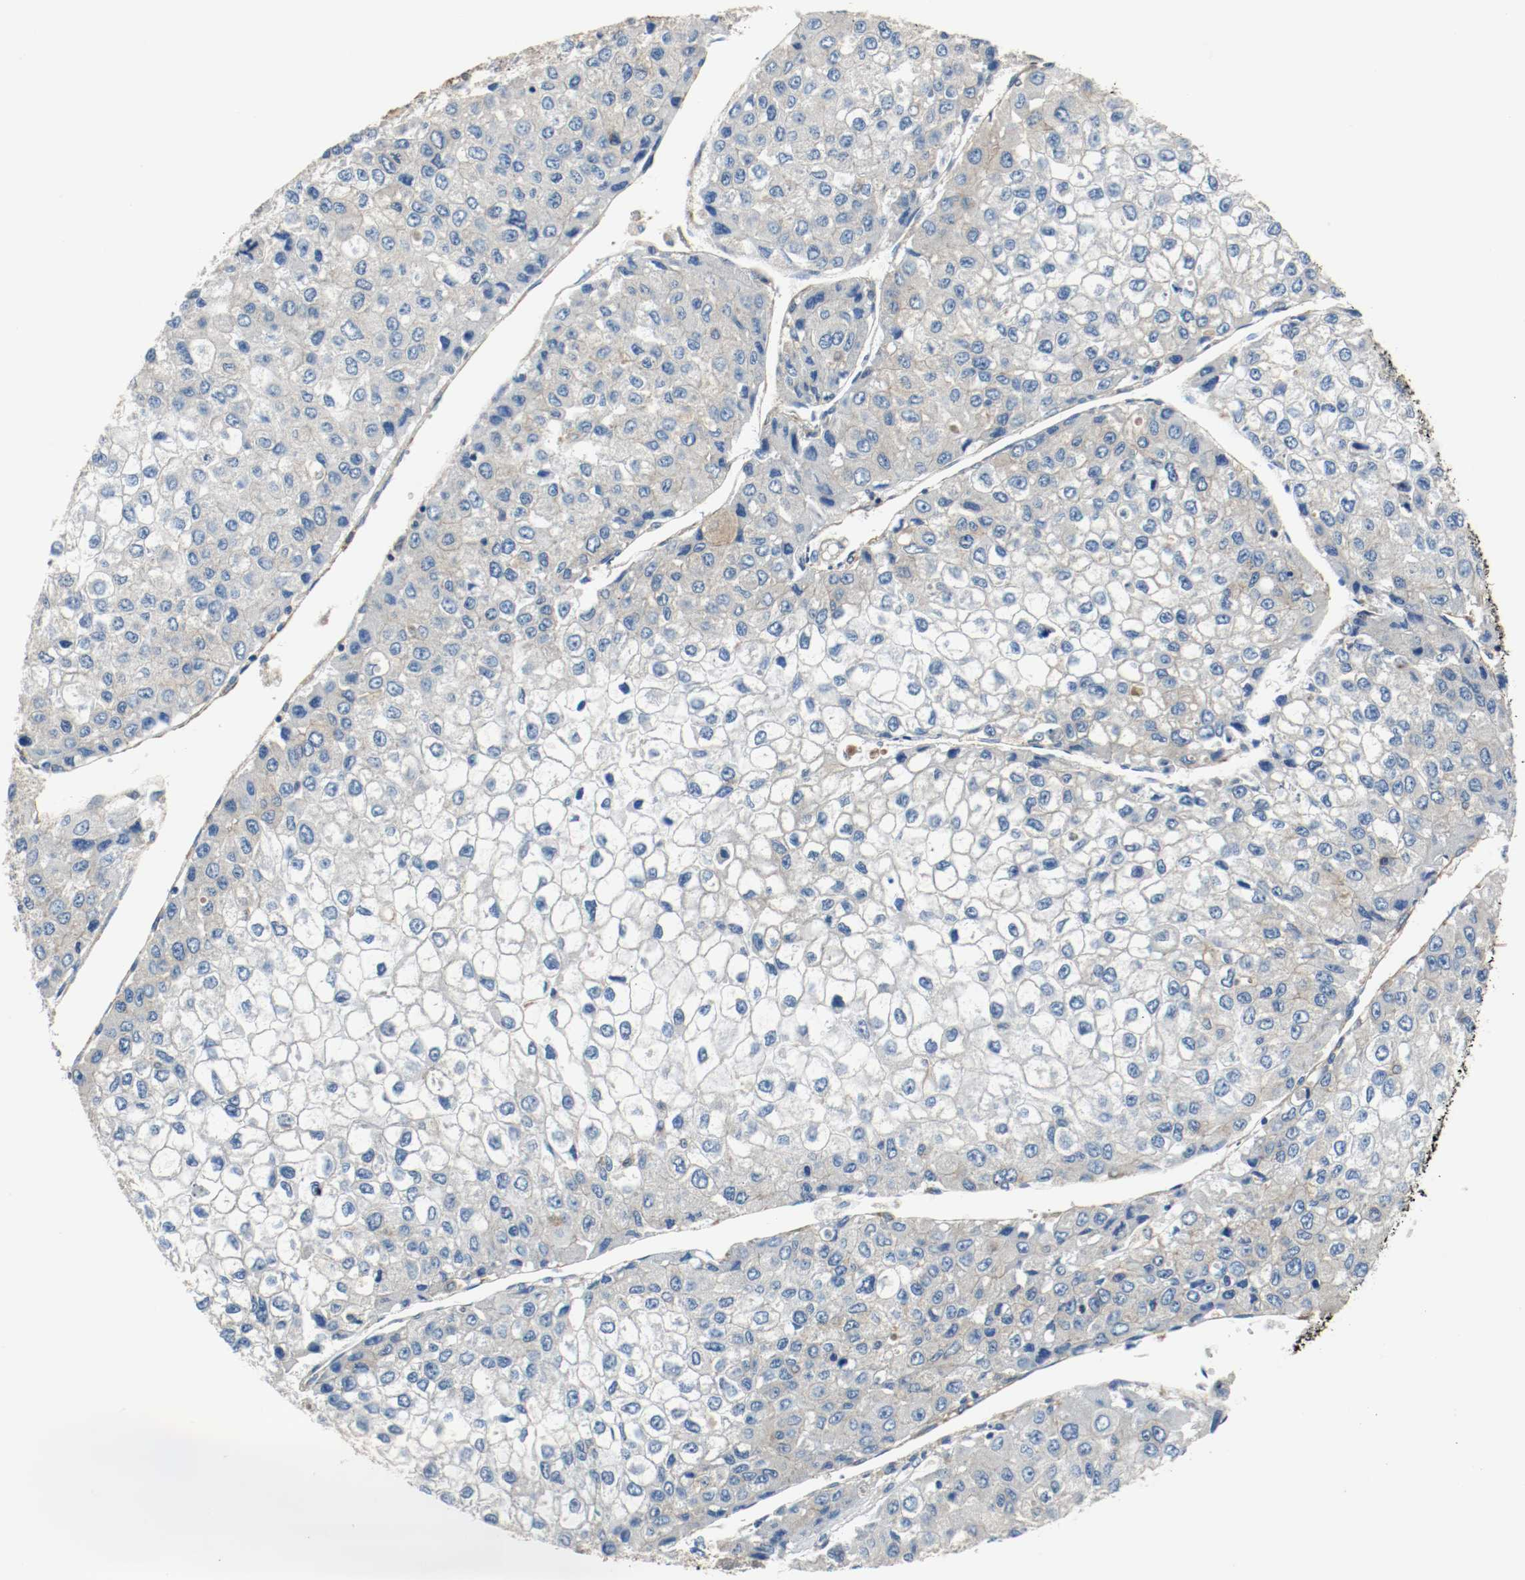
{"staining": {"intensity": "negative", "quantity": "none", "location": "none"}, "tissue": "liver cancer", "cell_type": "Tumor cells", "image_type": "cancer", "snomed": [{"axis": "morphology", "description": "Carcinoma, Hepatocellular, NOS"}, {"axis": "topography", "description": "Liver"}], "caption": "Tumor cells are negative for protein expression in human liver cancer.", "gene": "TUBA3D", "patient": {"sex": "female", "age": 66}}